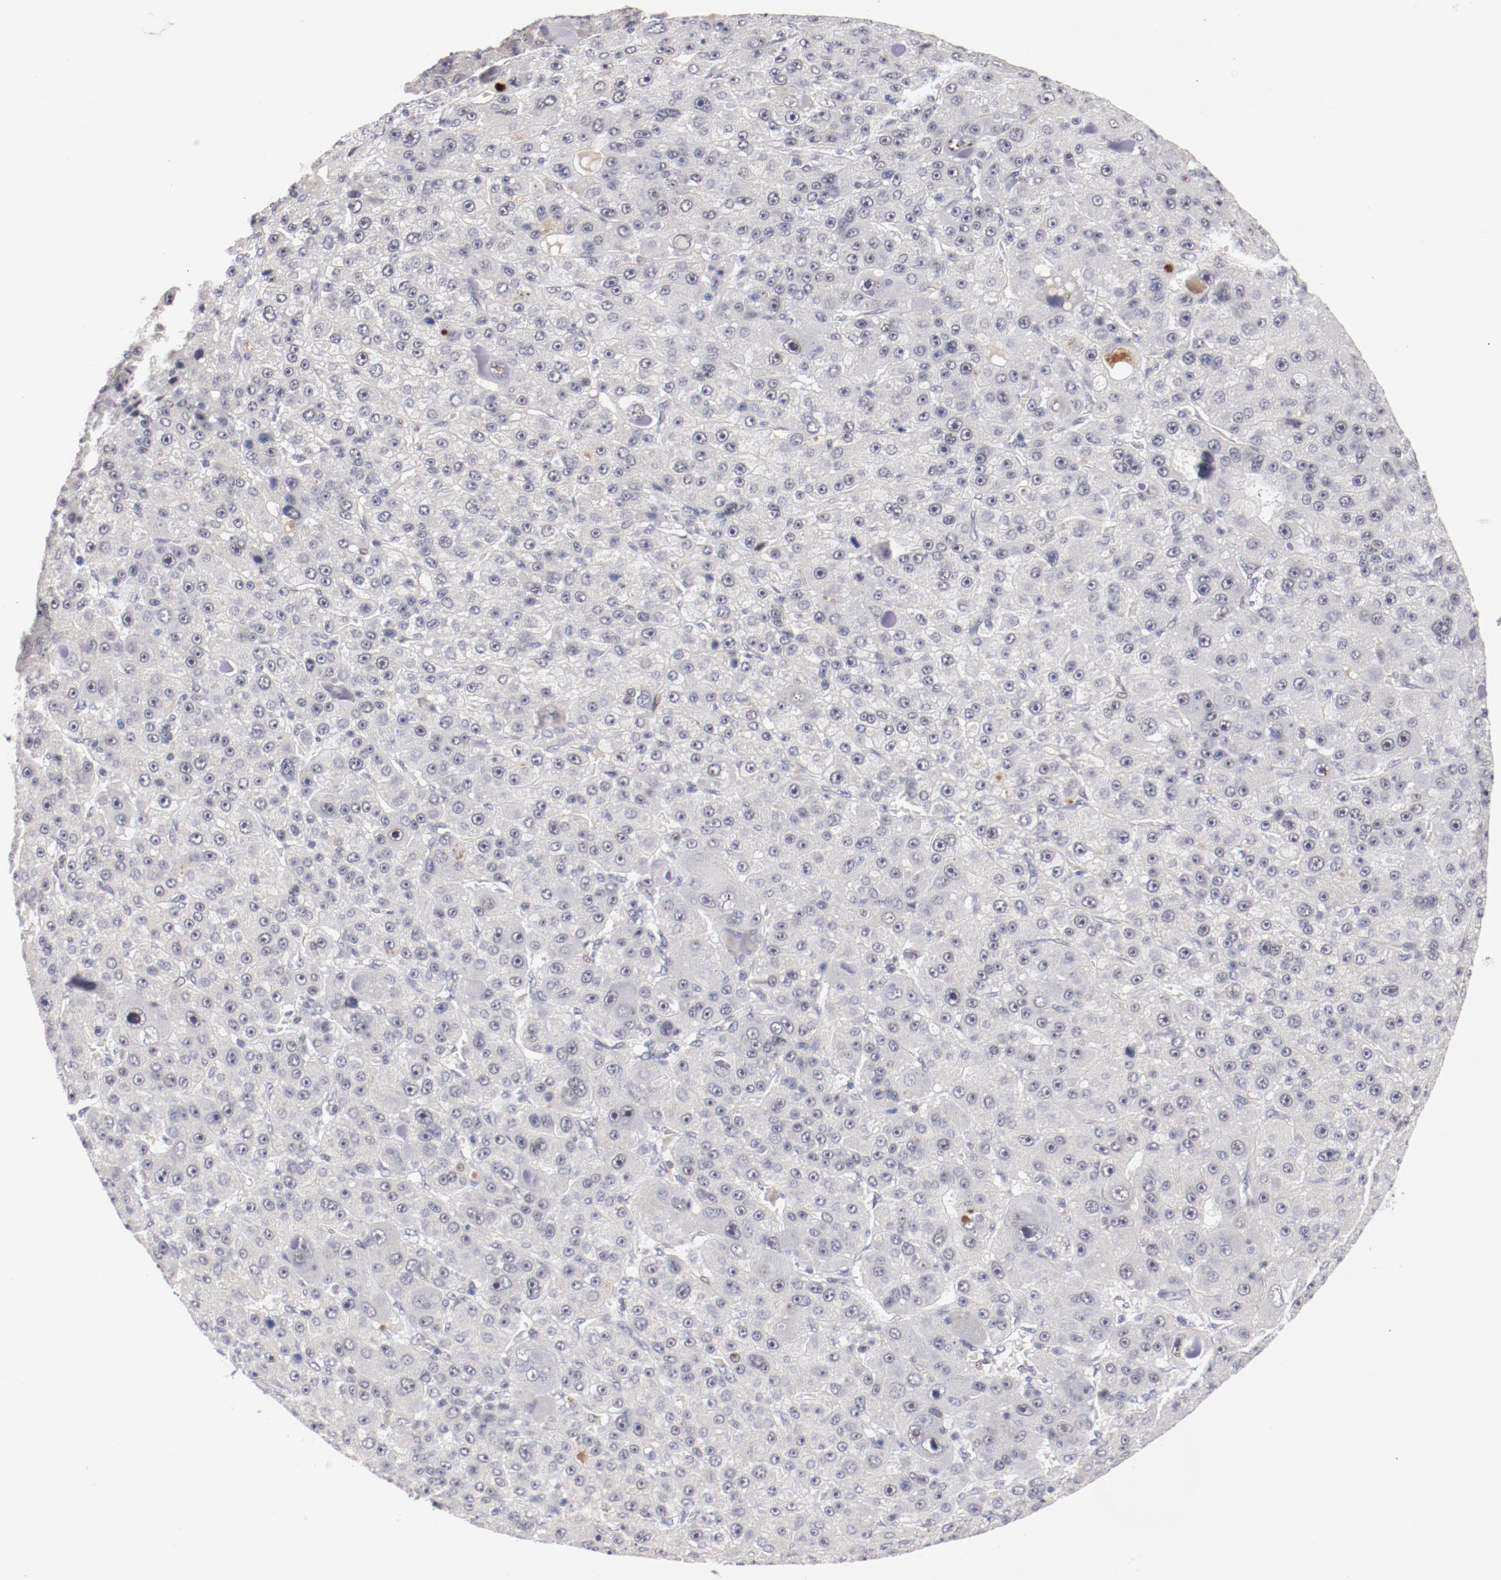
{"staining": {"intensity": "negative", "quantity": "none", "location": "none"}, "tissue": "liver cancer", "cell_type": "Tumor cells", "image_type": "cancer", "snomed": [{"axis": "morphology", "description": "Carcinoma, Hepatocellular, NOS"}, {"axis": "topography", "description": "Liver"}], "caption": "Human hepatocellular carcinoma (liver) stained for a protein using IHC reveals no expression in tumor cells.", "gene": "FSCB", "patient": {"sex": "male", "age": 76}}